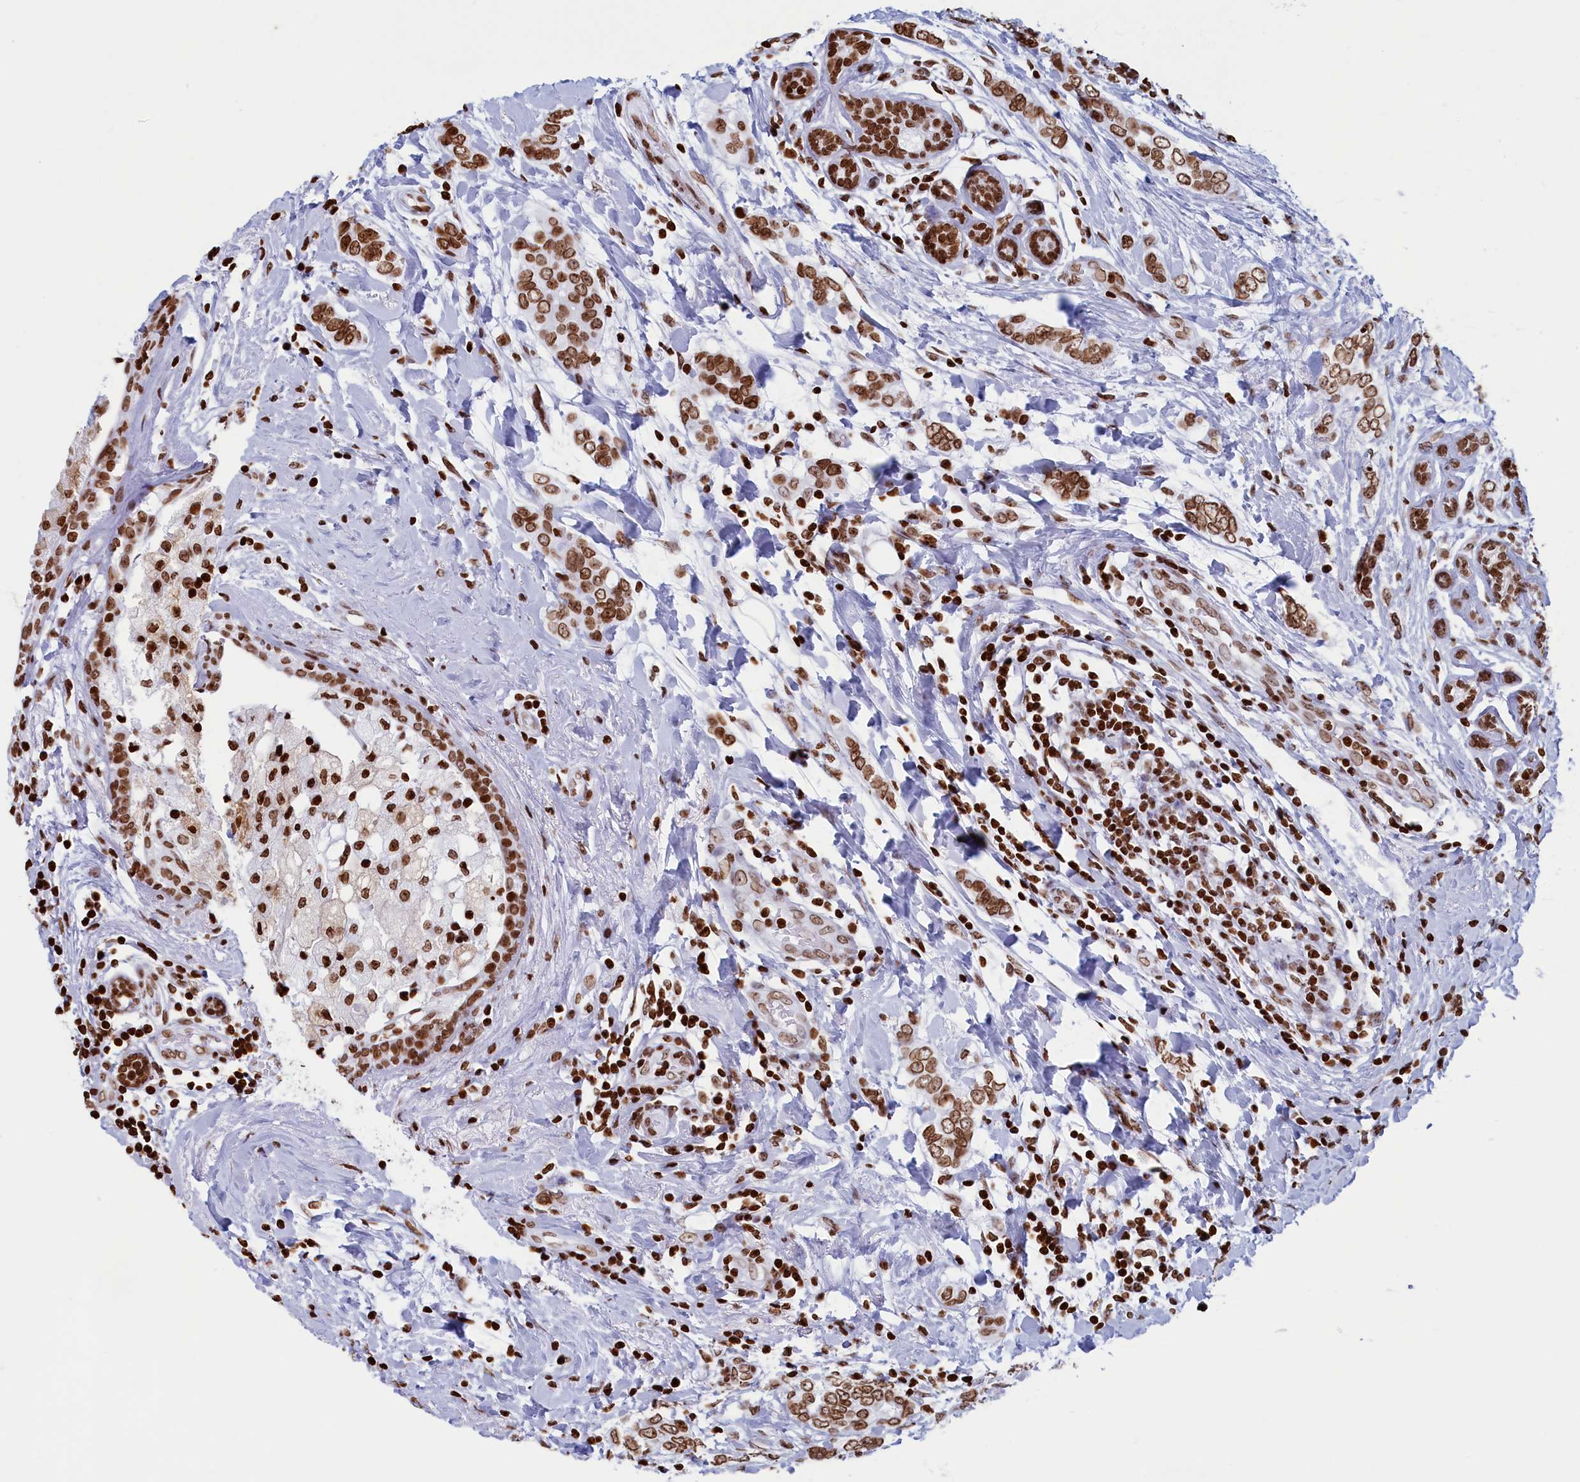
{"staining": {"intensity": "moderate", "quantity": ">75%", "location": "nuclear"}, "tissue": "breast cancer", "cell_type": "Tumor cells", "image_type": "cancer", "snomed": [{"axis": "morphology", "description": "Lobular carcinoma"}, {"axis": "topography", "description": "Breast"}], "caption": "This micrograph demonstrates breast lobular carcinoma stained with immunohistochemistry (IHC) to label a protein in brown. The nuclear of tumor cells show moderate positivity for the protein. Nuclei are counter-stained blue.", "gene": "APOBEC3A", "patient": {"sex": "female", "age": 51}}